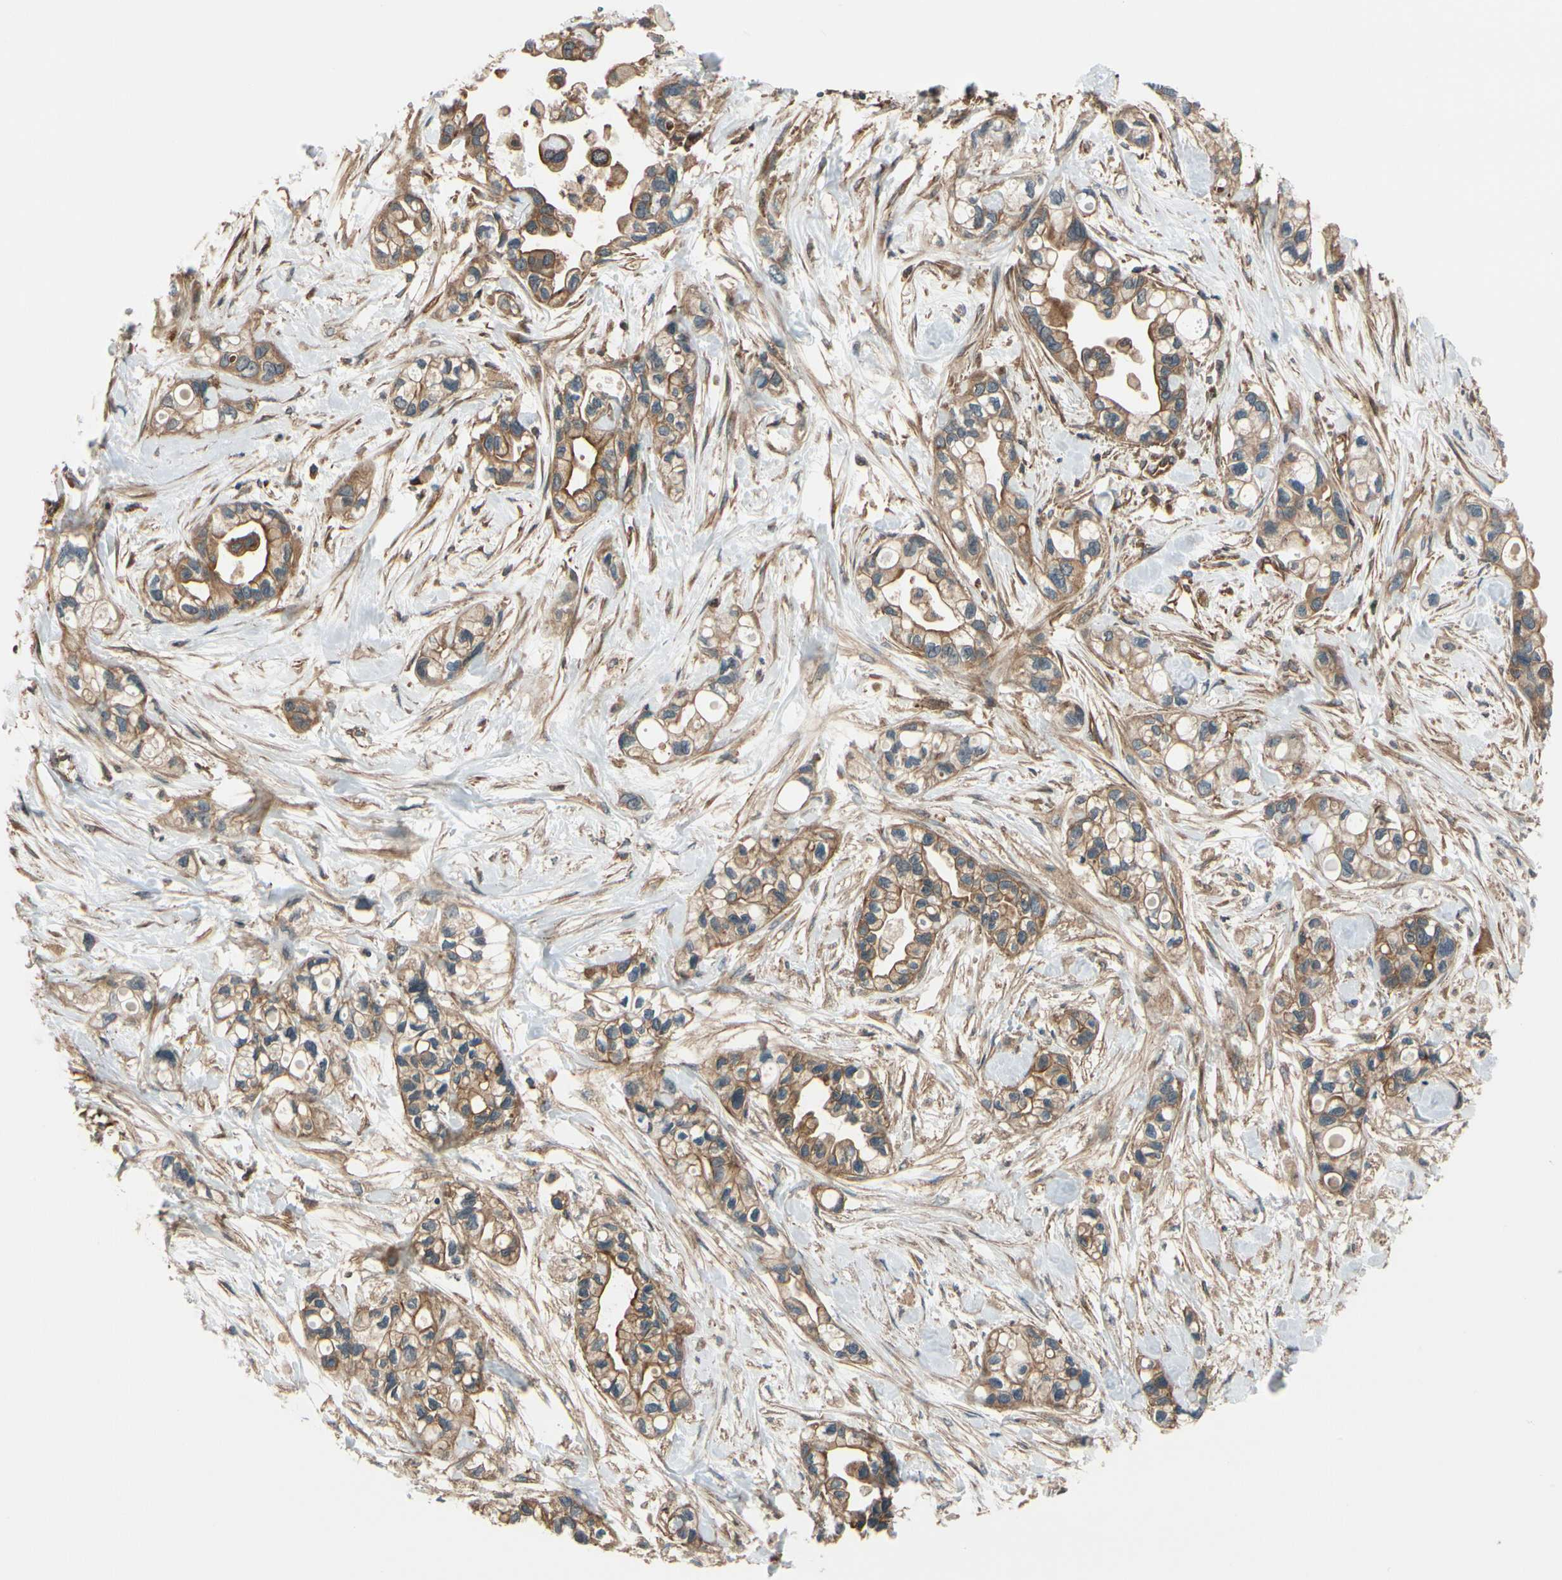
{"staining": {"intensity": "moderate", "quantity": "25%-75%", "location": "cytoplasmic/membranous"}, "tissue": "pancreatic cancer", "cell_type": "Tumor cells", "image_type": "cancer", "snomed": [{"axis": "morphology", "description": "Adenocarcinoma, NOS"}, {"axis": "topography", "description": "Pancreas"}], "caption": "A medium amount of moderate cytoplasmic/membranous expression is seen in approximately 25%-75% of tumor cells in pancreatic adenocarcinoma tissue.", "gene": "EPS15", "patient": {"sex": "female", "age": 77}}